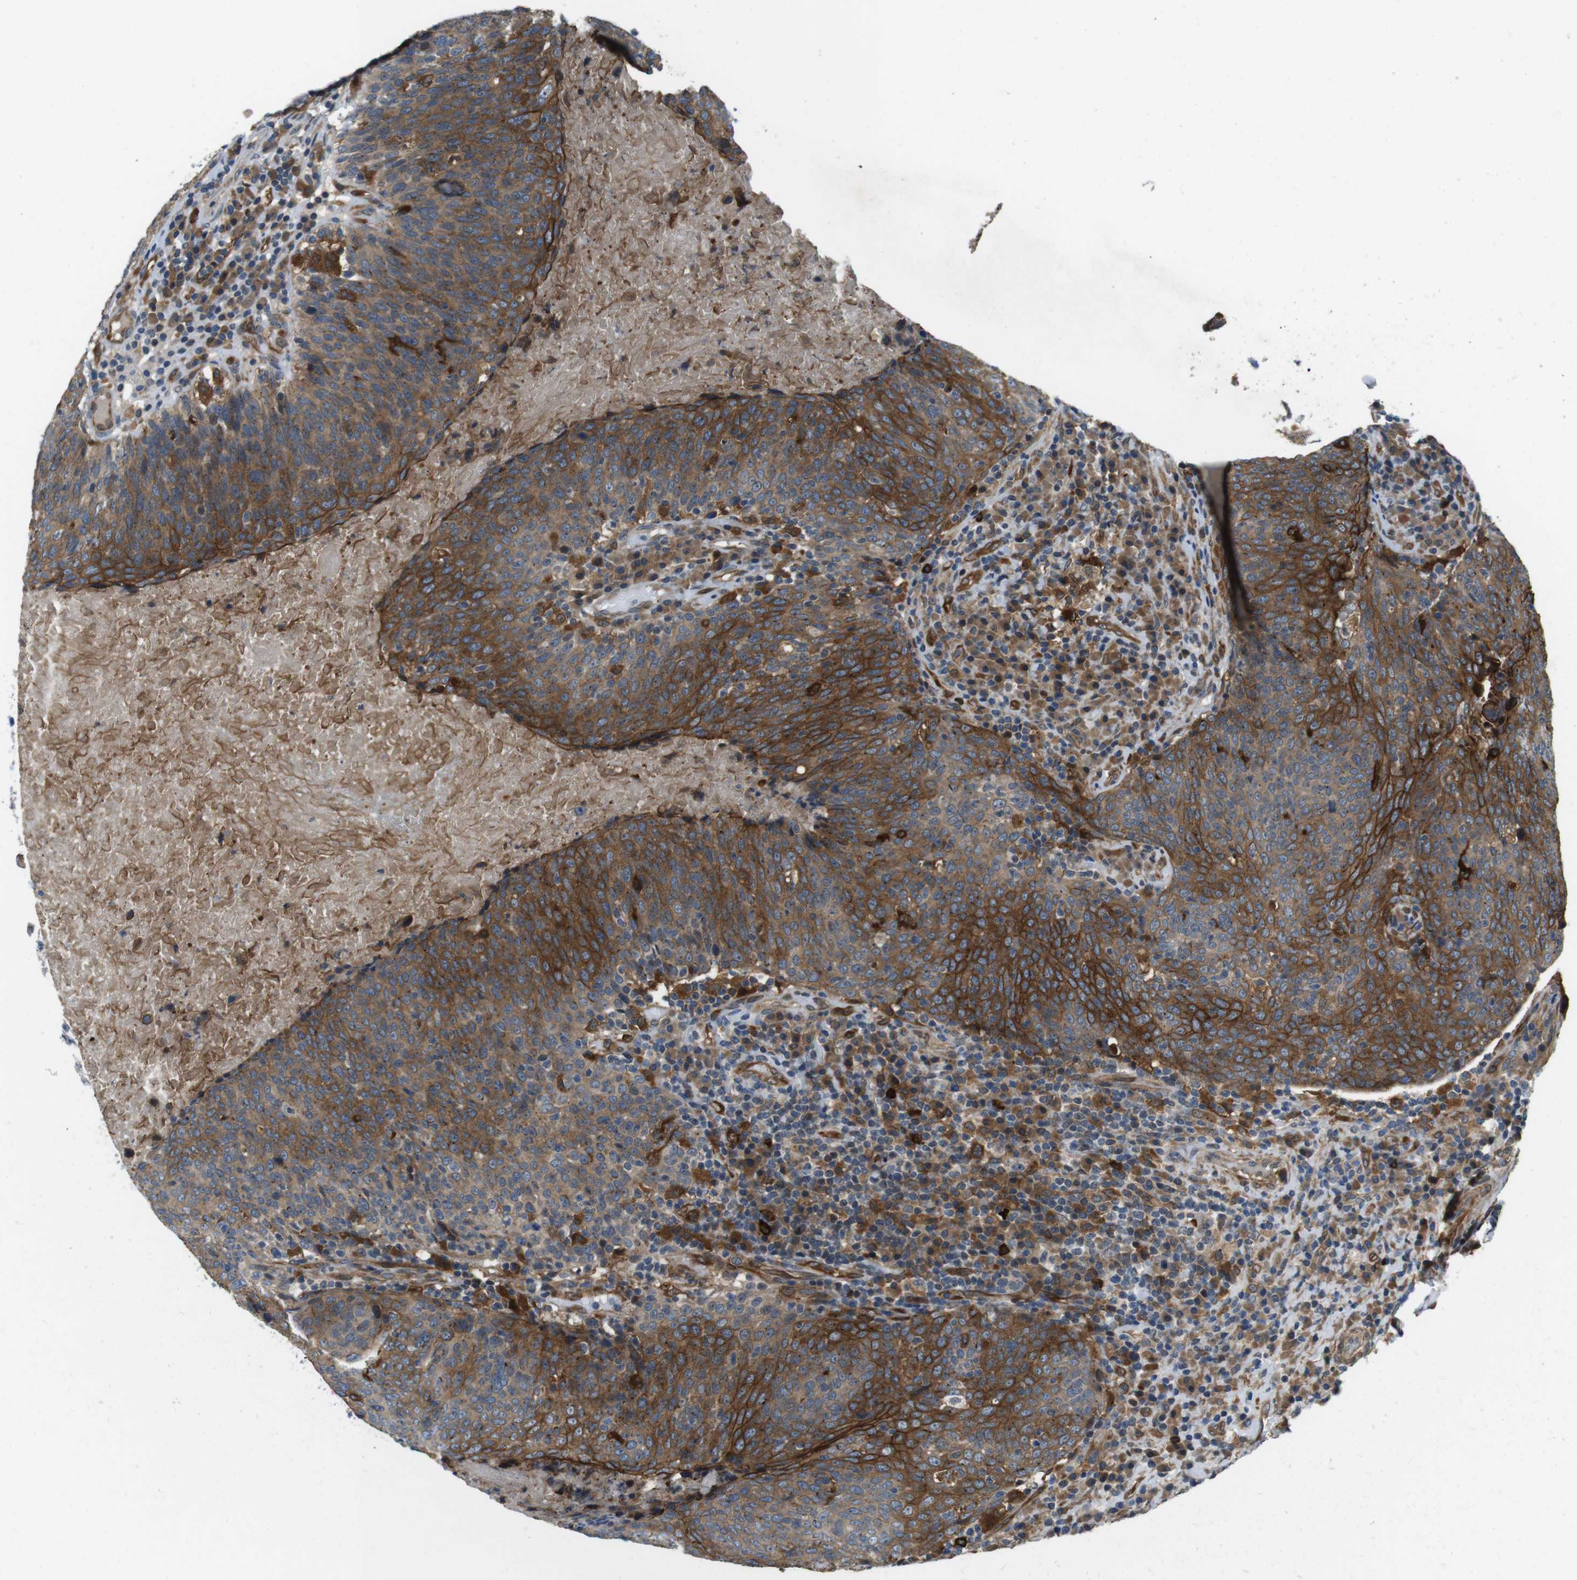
{"staining": {"intensity": "strong", "quantity": ">75%", "location": "cytoplasmic/membranous"}, "tissue": "head and neck cancer", "cell_type": "Tumor cells", "image_type": "cancer", "snomed": [{"axis": "morphology", "description": "Squamous cell carcinoma, NOS"}, {"axis": "morphology", "description": "Squamous cell carcinoma, metastatic, NOS"}, {"axis": "topography", "description": "Lymph node"}, {"axis": "topography", "description": "Head-Neck"}], "caption": "Immunohistochemistry of squamous cell carcinoma (head and neck) exhibits high levels of strong cytoplasmic/membranous staining in about >75% of tumor cells.", "gene": "PALD1", "patient": {"sex": "male", "age": 62}}